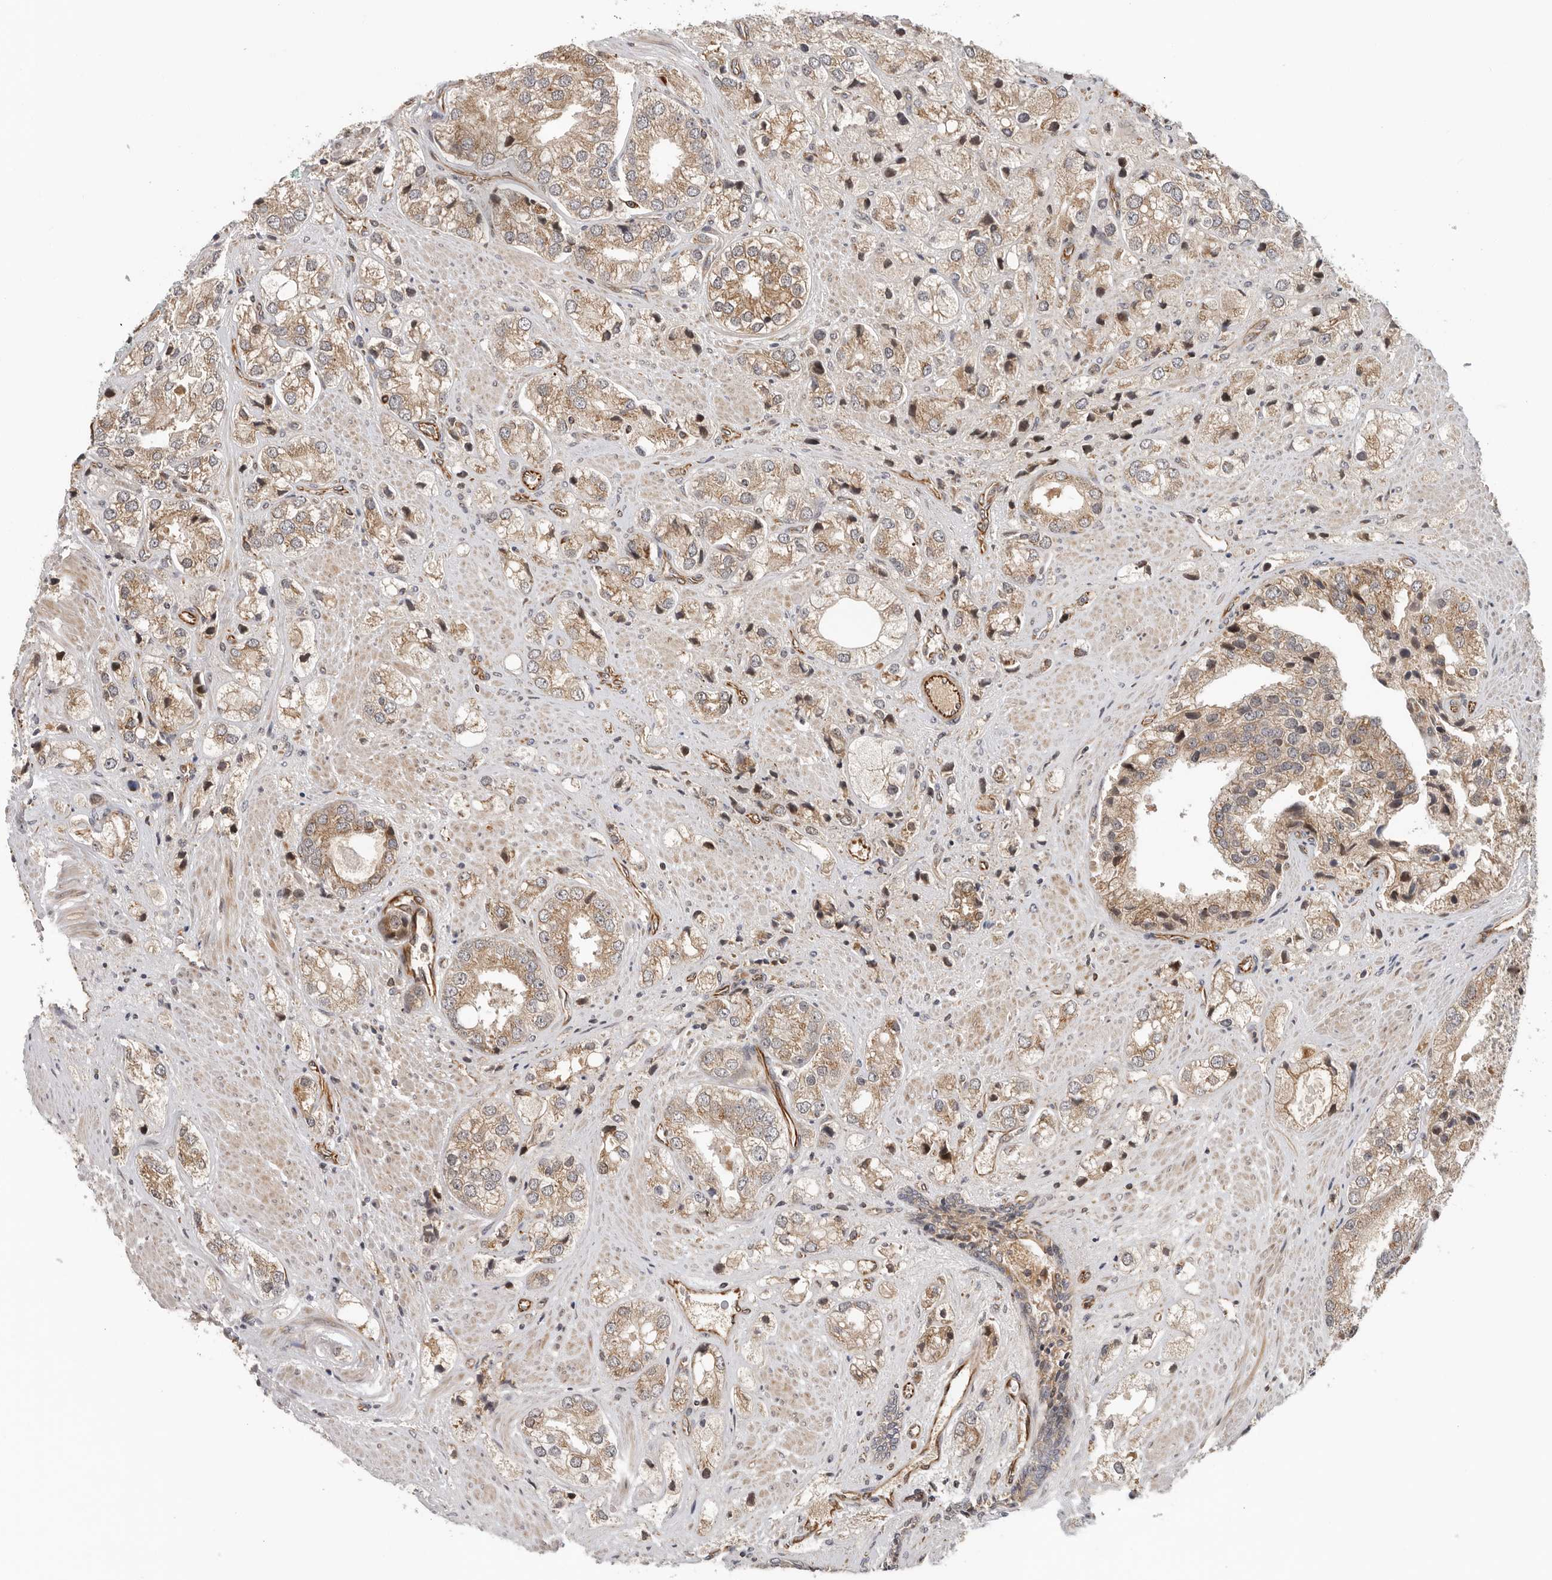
{"staining": {"intensity": "moderate", "quantity": ">75%", "location": "cytoplasmic/membranous"}, "tissue": "prostate cancer", "cell_type": "Tumor cells", "image_type": "cancer", "snomed": [{"axis": "morphology", "description": "Adenocarcinoma, High grade"}, {"axis": "topography", "description": "Prostate"}], "caption": "Approximately >75% of tumor cells in high-grade adenocarcinoma (prostate) demonstrate moderate cytoplasmic/membranous protein positivity as visualized by brown immunohistochemical staining.", "gene": "RNF157", "patient": {"sex": "male", "age": 50}}